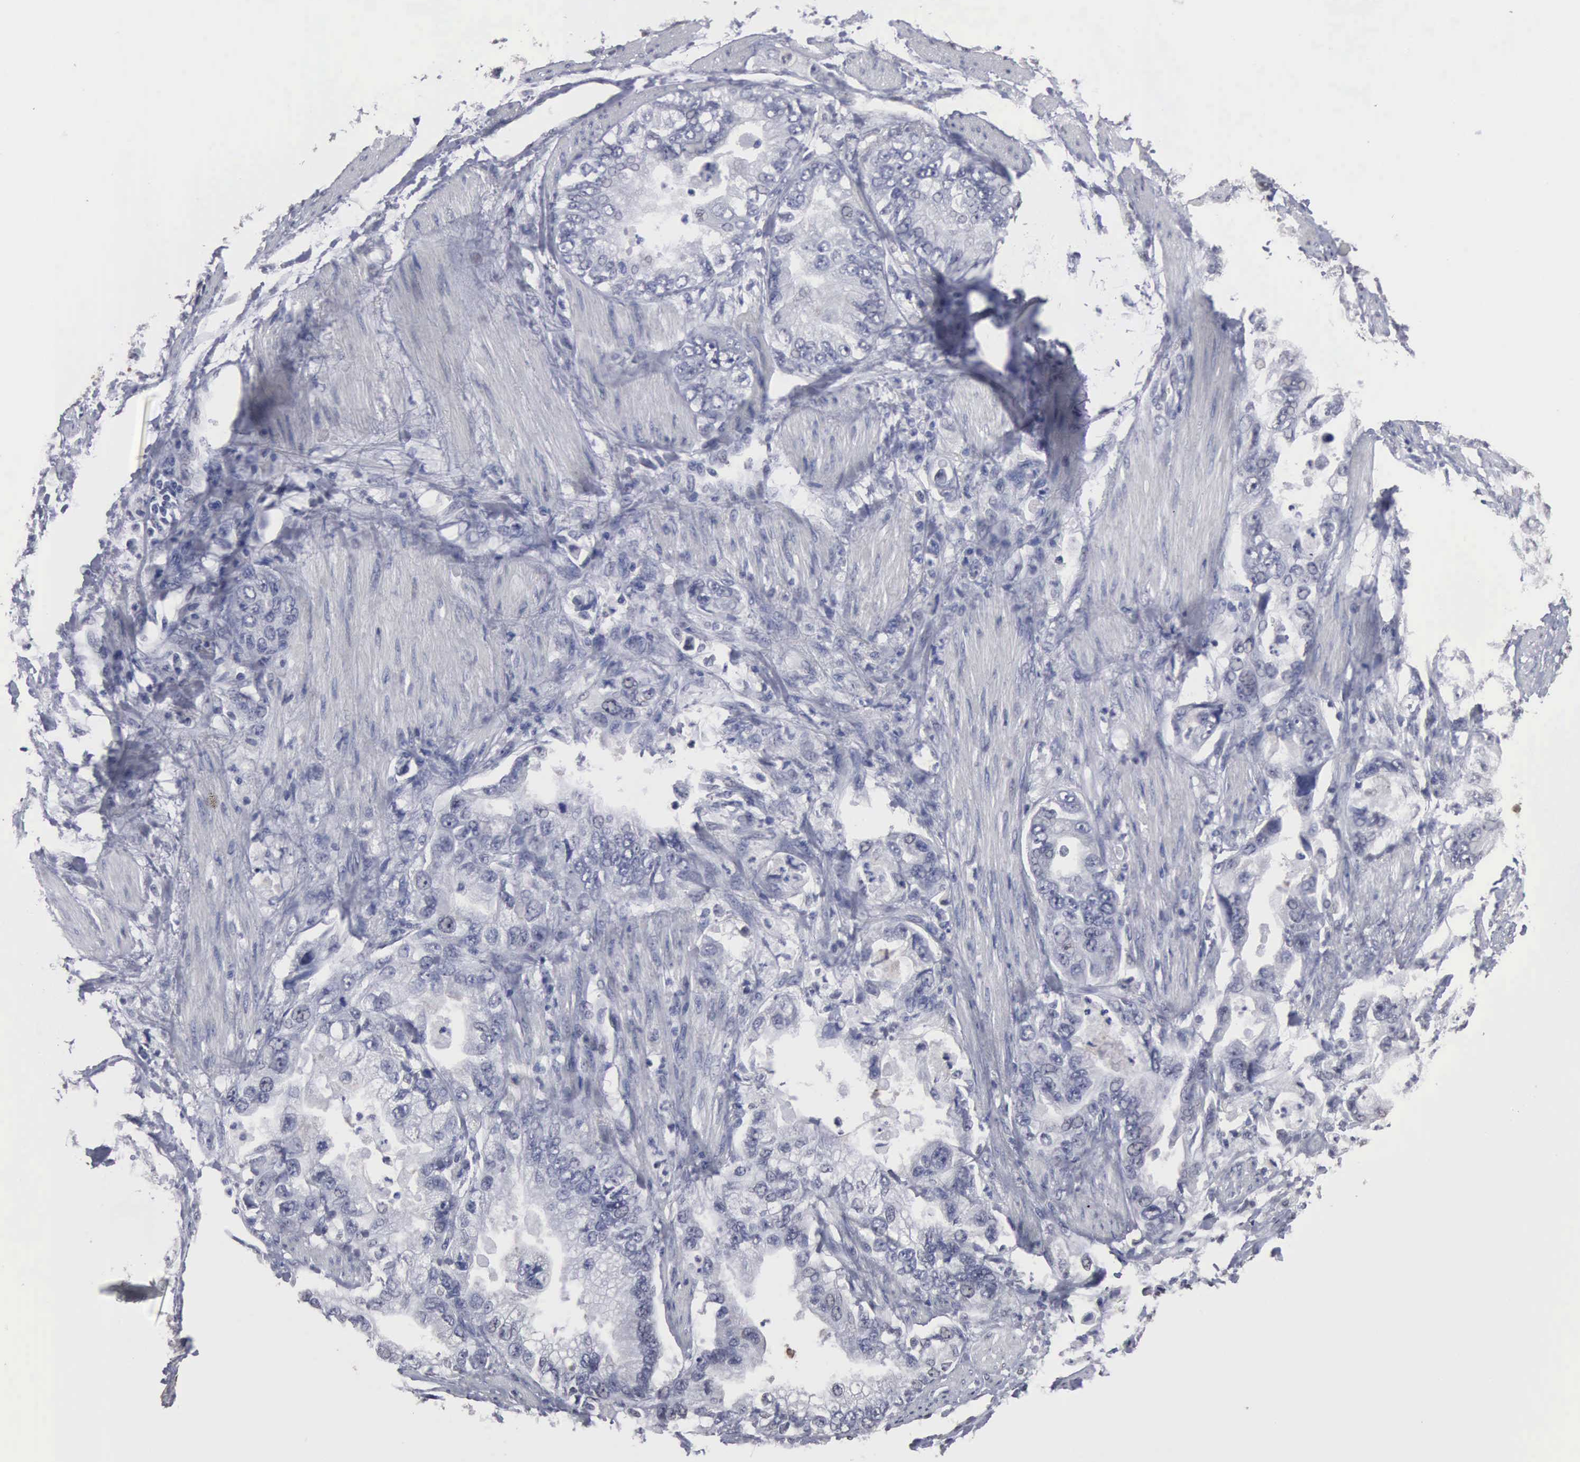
{"staining": {"intensity": "negative", "quantity": "none", "location": "none"}, "tissue": "stomach cancer", "cell_type": "Tumor cells", "image_type": "cancer", "snomed": [{"axis": "morphology", "description": "Adenocarcinoma, NOS"}, {"axis": "topography", "description": "Pancreas"}, {"axis": "topography", "description": "Stomach, upper"}], "caption": "Immunohistochemical staining of stomach adenocarcinoma shows no significant staining in tumor cells.", "gene": "UPB1", "patient": {"sex": "male", "age": 77}}